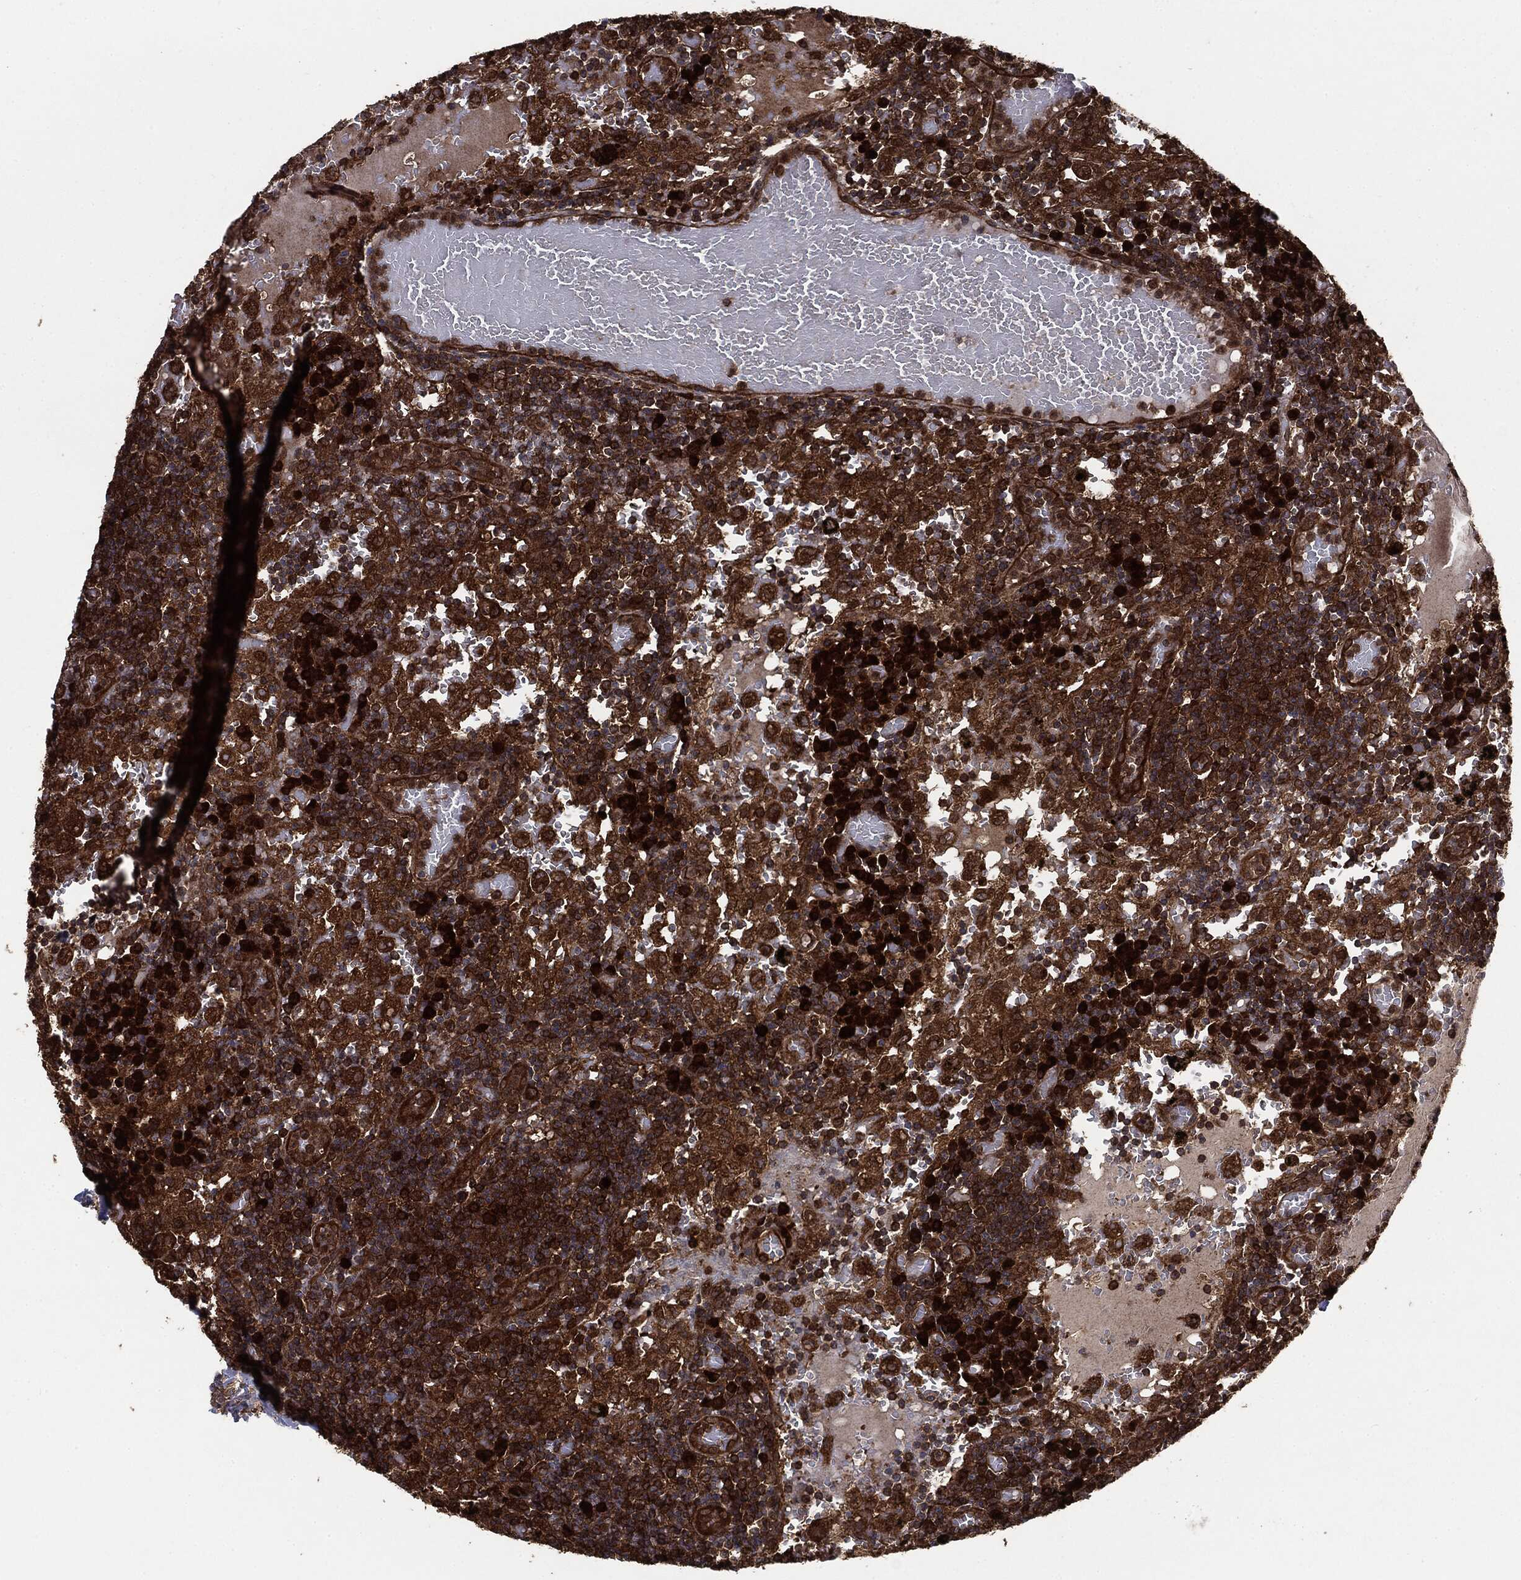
{"staining": {"intensity": "strong", "quantity": ">75%", "location": "cytoplasmic/membranous"}, "tissue": "lymph node", "cell_type": "Non-germinal center cells", "image_type": "normal", "snomed": [{"axis": "morphology", "description": "Normal tissue, NOS"}, {"axis": "topography", "description": "Lymph node"}], "caption": "Protein analysis of unremarkable lymph node displays strong cytoplasmic/membranous staining in about >75% of non-germinal center cells.", "gene": "NME1", "patient": {"sex": "male", "age": 62}}